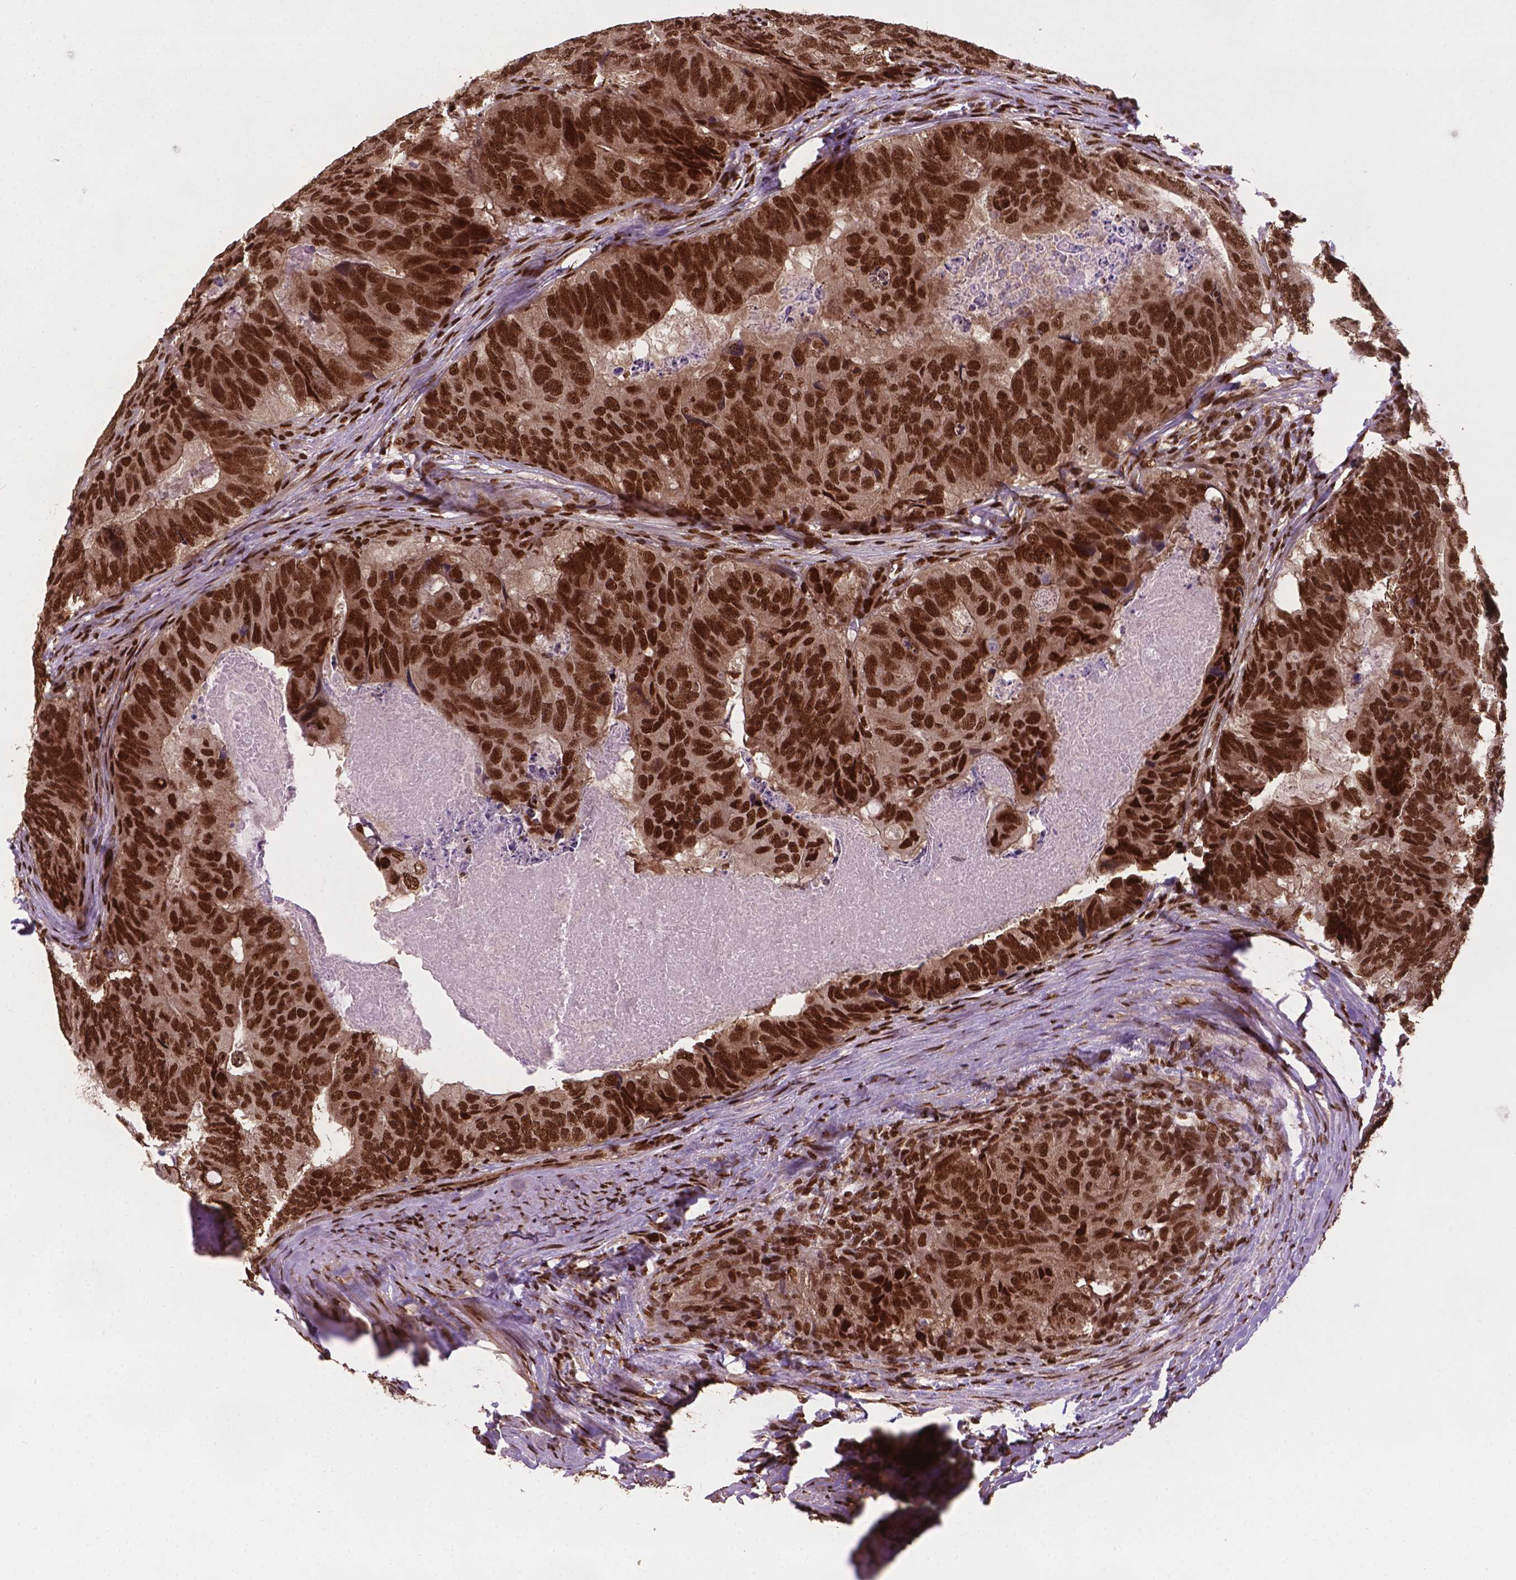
{"staining": {"intensity": "strong", "quantity": ">75%", "location": "nuclear"}, "tissue": "colorectal cancer", "cell_type": "Tumor cells", "image_type": "cancer", "snomed": [{"axis": "morphology", "description": "Adenocarcinoma, NOS"}, {"axis": "topography", "description": "Colon"}], "caption": "This histopathology image reveals colorectal adenocarcinoma stained with immunohistochemistry to label a protein in brown. The nuclear of tumor cells show strong positivity for the protein. Nuclei are counter-stained blue.", "gene": "SIRT6", "patient": {"sex": "male", "age": 79}}